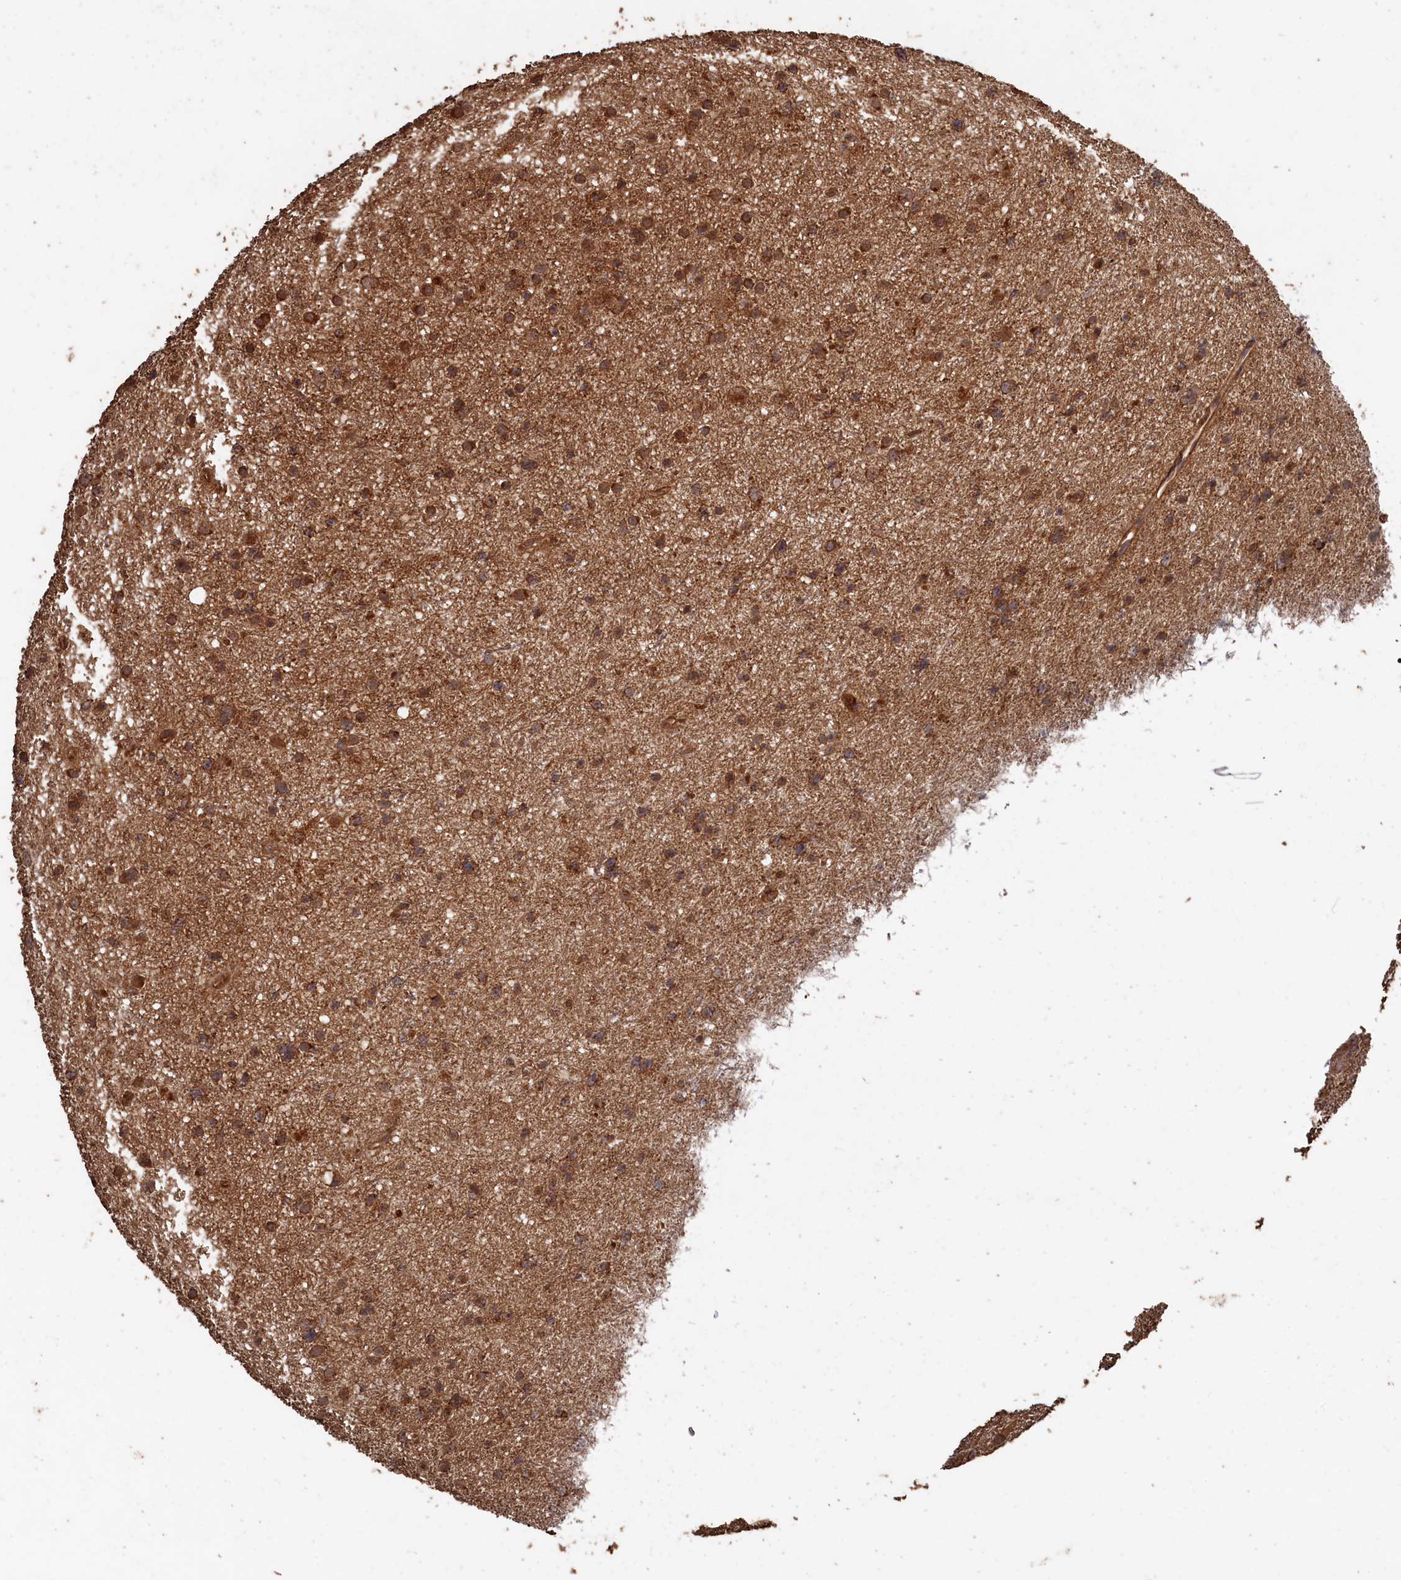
{"staining": {"intensity": "strong", "quantity": "25%-75%", "location": "cytoplasmic/membranous"}, "tissue": "glioma", "cell_type": "Tumor cells", "image_type": "cancer", "snomed": [{"axis": "morphology", "description": "Glioma, malignant, Low grade"}, {"axis": "topography", "description": "Cerebral cortex"}], "caption": "Immunohistochemistry (IHC) (DAB) staining of glioma displays strong cytoplasmic/membranous protein positivity in about 25%-75% of tumor cells. (DAB IHC with brightfield microscopy, high magnification).", "gene": "SNX33", "patient": {"sex": "female", "age": 39}}